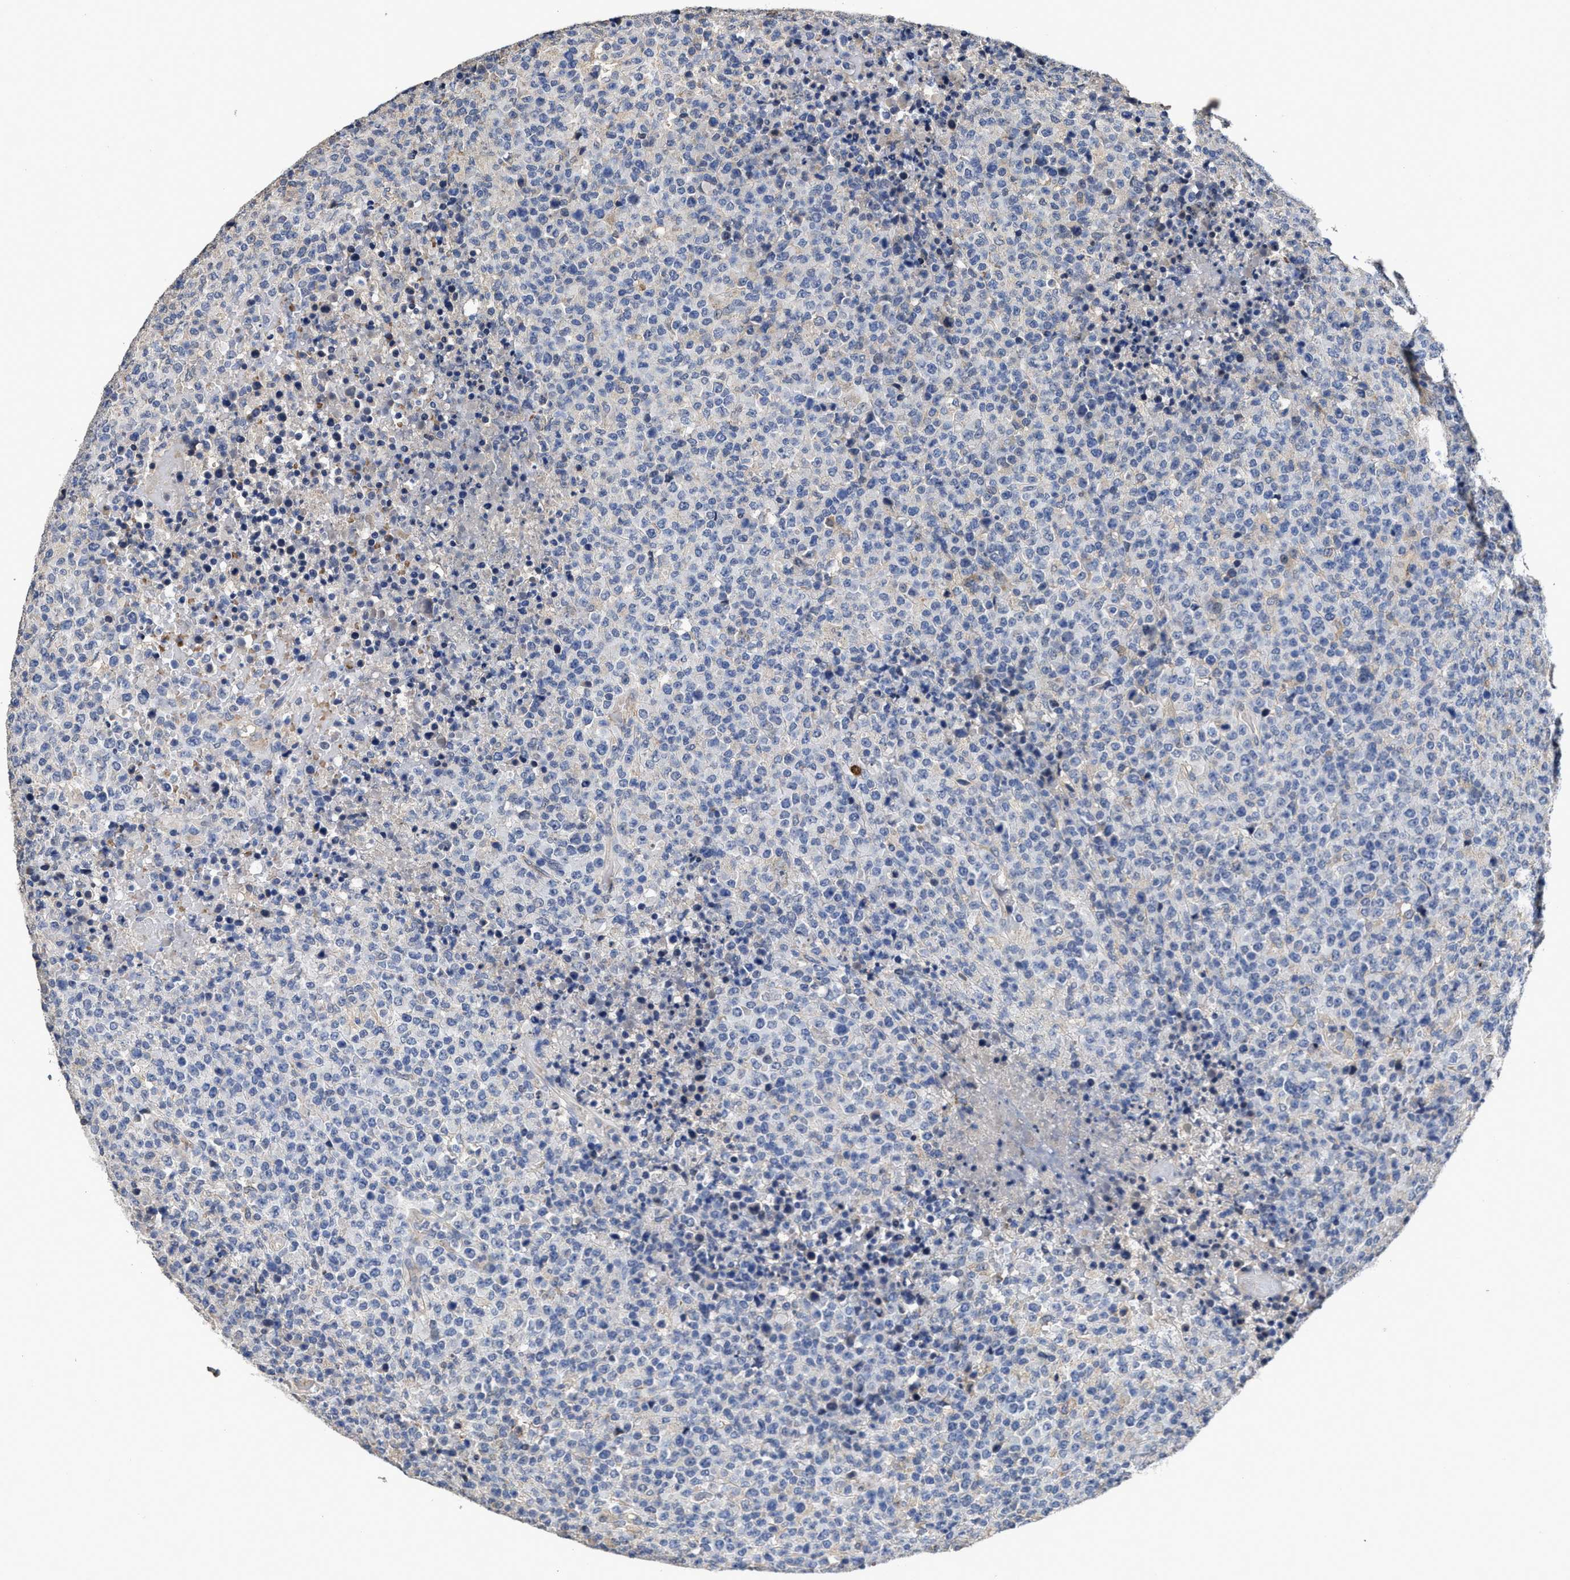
{"staining": {"intensity": "negative", "quantity": "none", "location": "none"}, "tissue": "lymphoma", "cell_type": "Tumor cells", "image_type": "cancer", "snomed": [{"axis": "morphology", "description": "Malignant lymphoma, non-Hodgkin's type, High grade"}, {"axis": "topography", "description": "Lymph node"}], "caption": "This is an immunohistochemistry (IHC) image of human malignant lymphoma, non-Hodgkin's type (high-grade). There is no staining in tumor cells.", "gene": "ZFAT", "patient": {"sex": "male", "age": 13}}